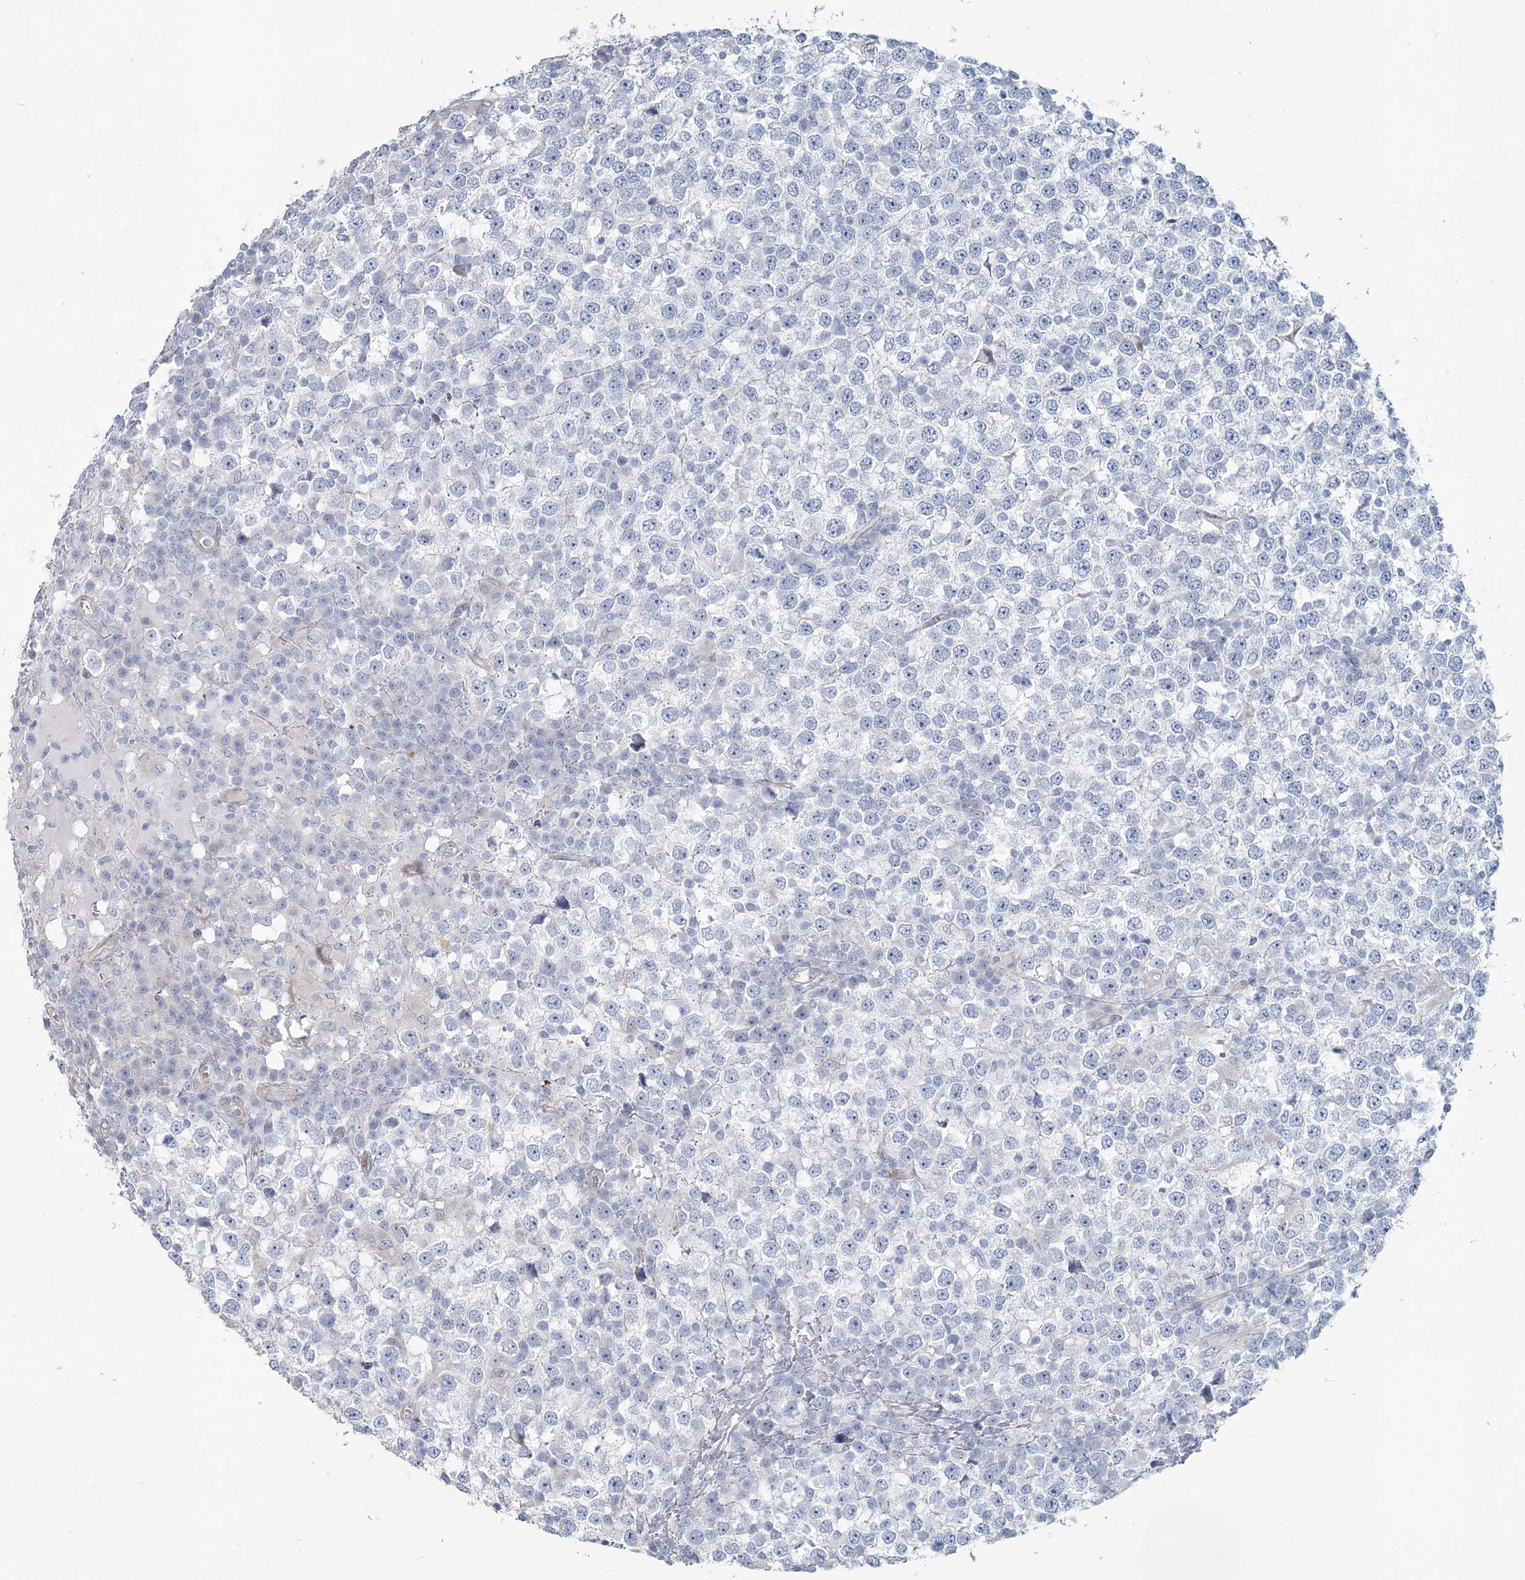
{"staining": {"intensity": "negative", "quantity": "none", "location": "none"}, "tissue": "testis cancer", "cell_type": "Tumor cells", "image_type": "cancer", "snomed": [{"axis": "morphology", "description": "Seminoma, NOS"}, {"axis": "topography", "description": "Testis"}], "caption": "Testis seminoma stained for a protein using immunohistochemistry exhibits no staining tumor cells.", "gene": "CMBL", "patient": {"sex": "male", "age": 65}}